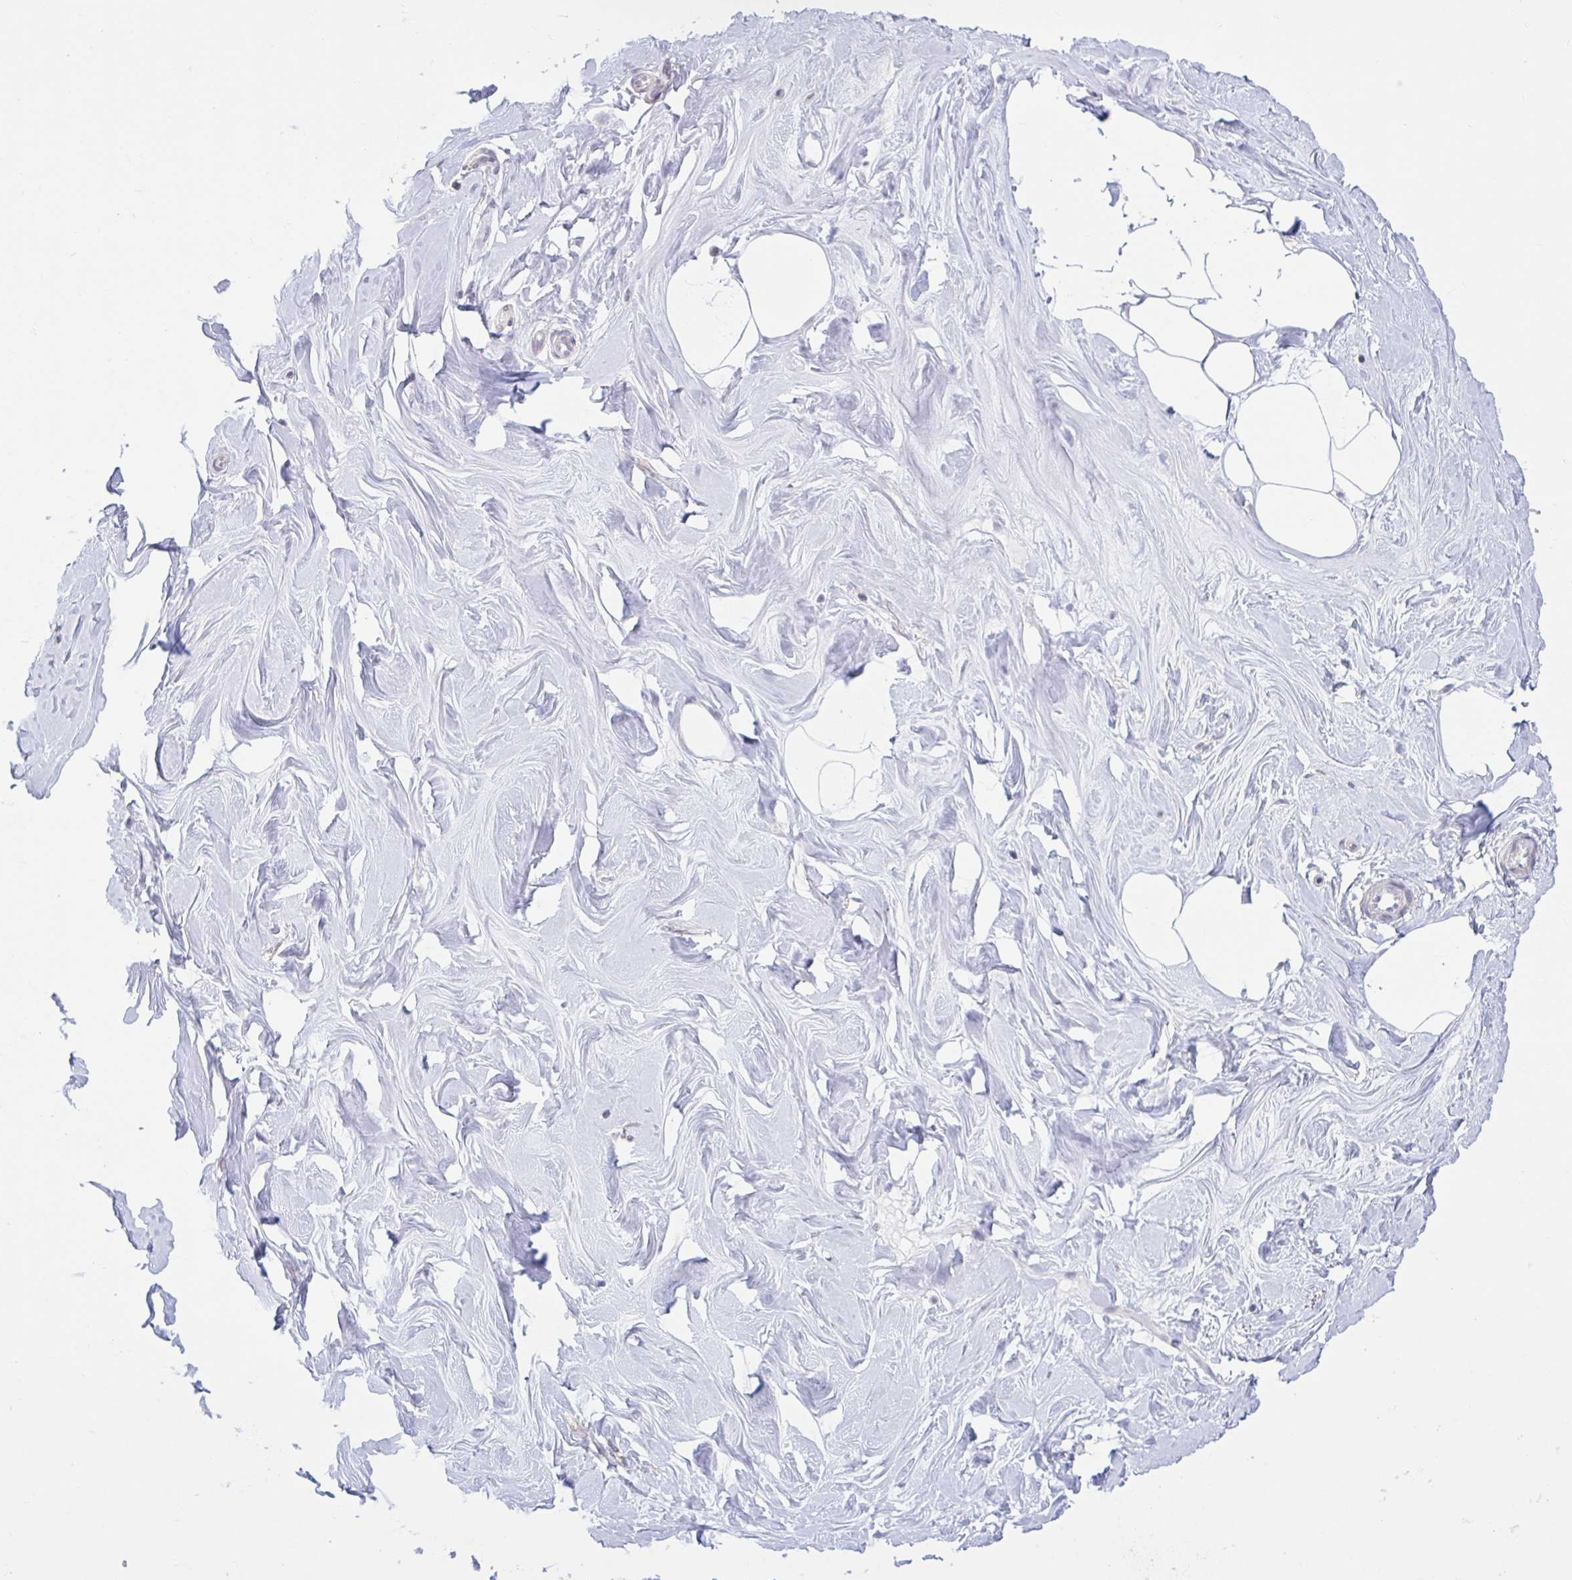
{"staining": {"intensity": "negative", "quantity": "none", "location": "none"}, "tissue": "breast", "cell_type": "Adipocytes", "image_type": "normal", "snomed": [{"axis": "morphology", "description": "Normal tissue, NOS"}, {"axis": "topography", "description": "Breast"}], "caption": "This is an immunohistochemistry image of normal breast. There is no staining in adipocytes.", "gene": "CDH19", "patient": {"sex": "female", "age": 27}}